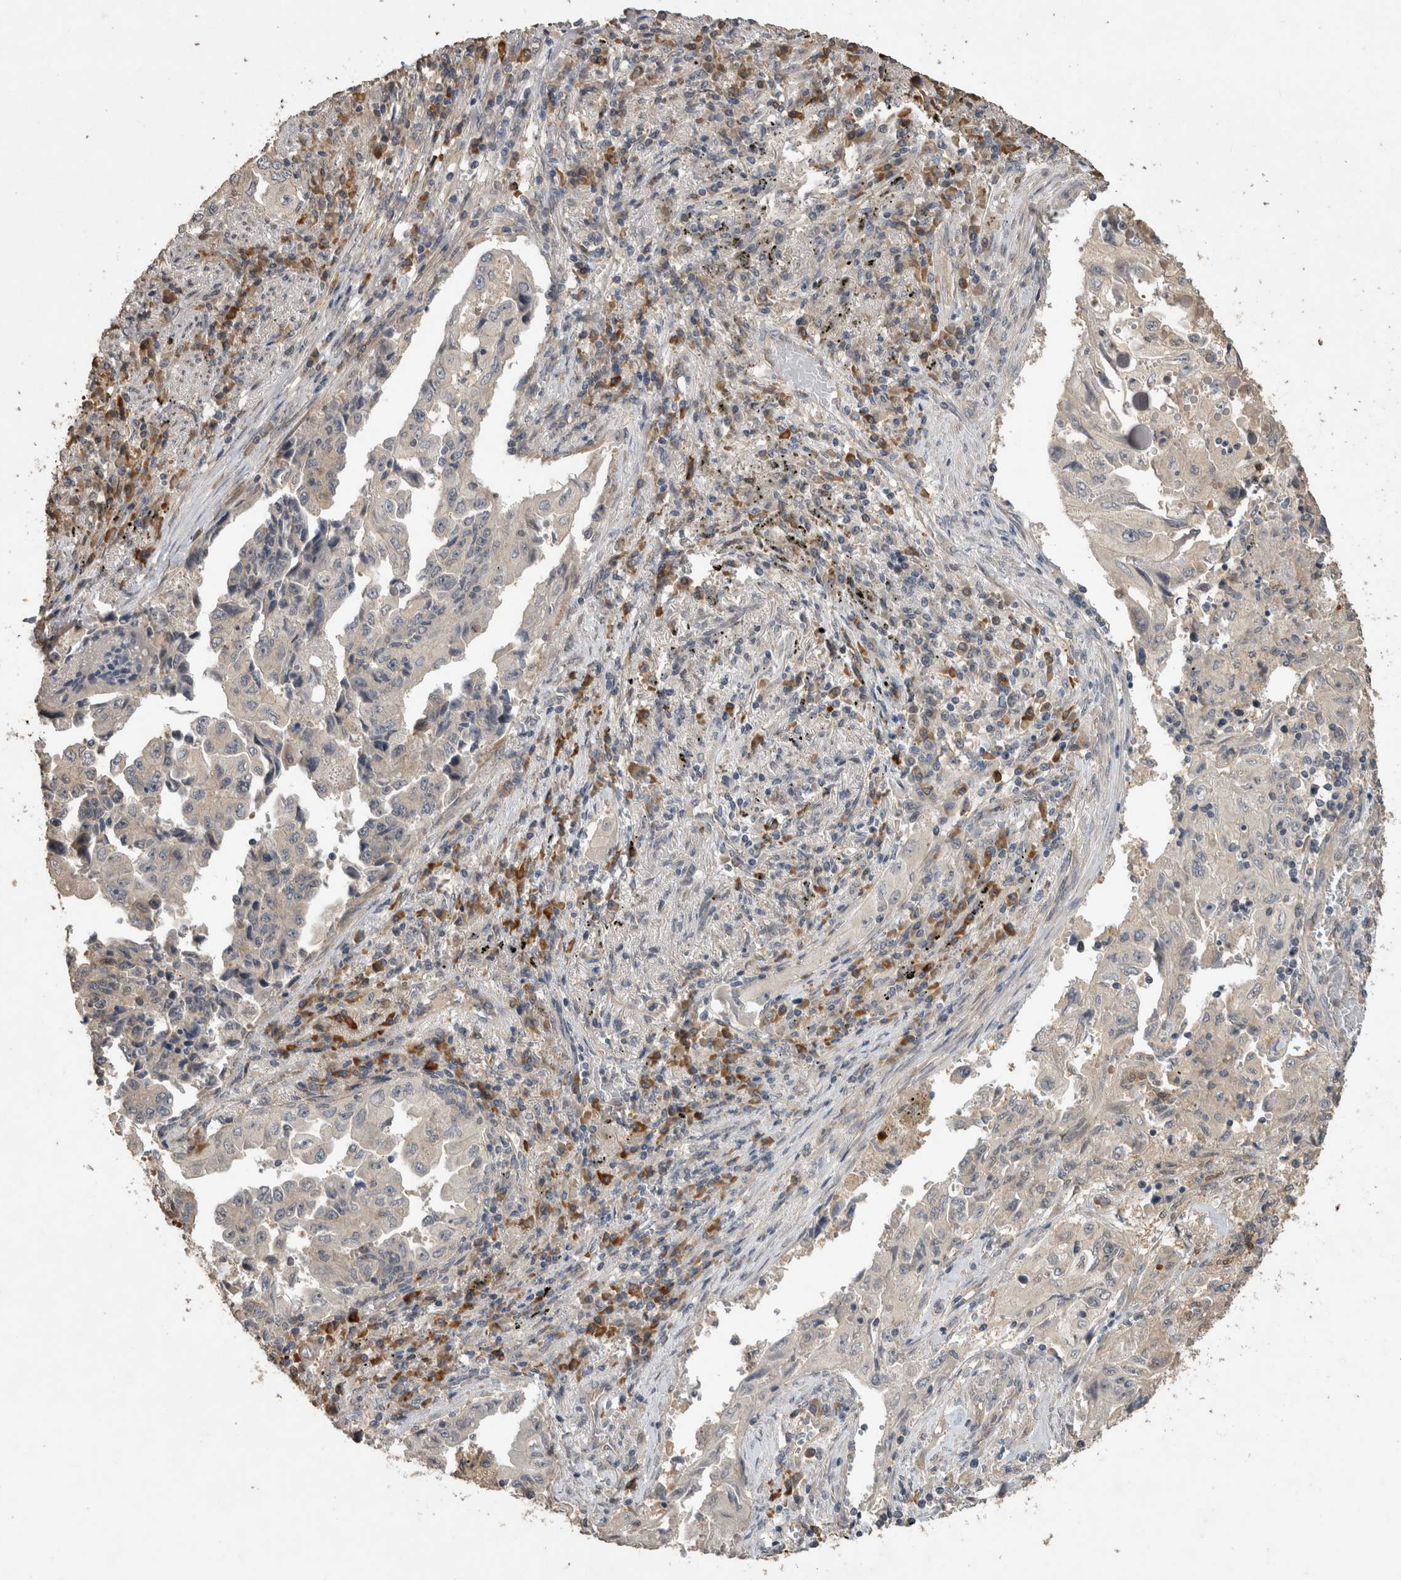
{"staining": {"intensity": "negative", "quantity": "none", "location": "none"}, "tissue": "lung cancer", "cell_type": "Tumor cells", "image_type": "cancer", "snomed": [{"axis": "morphology", "description": "Adenocarcinoma, NOS"}, {"axis": "topography", "description": "Lung"}], "caption": "Immunohistochemistry (IHC) histopathology image of neoplastic tissue: human lung cancer (adenocarcinoma) stained with DAB (3,3'-diaminobenzidine) displays no significant protein staining in tumor cells.", "gene": "RHPN1", "patient": {"sex": "female", "age": 51}}